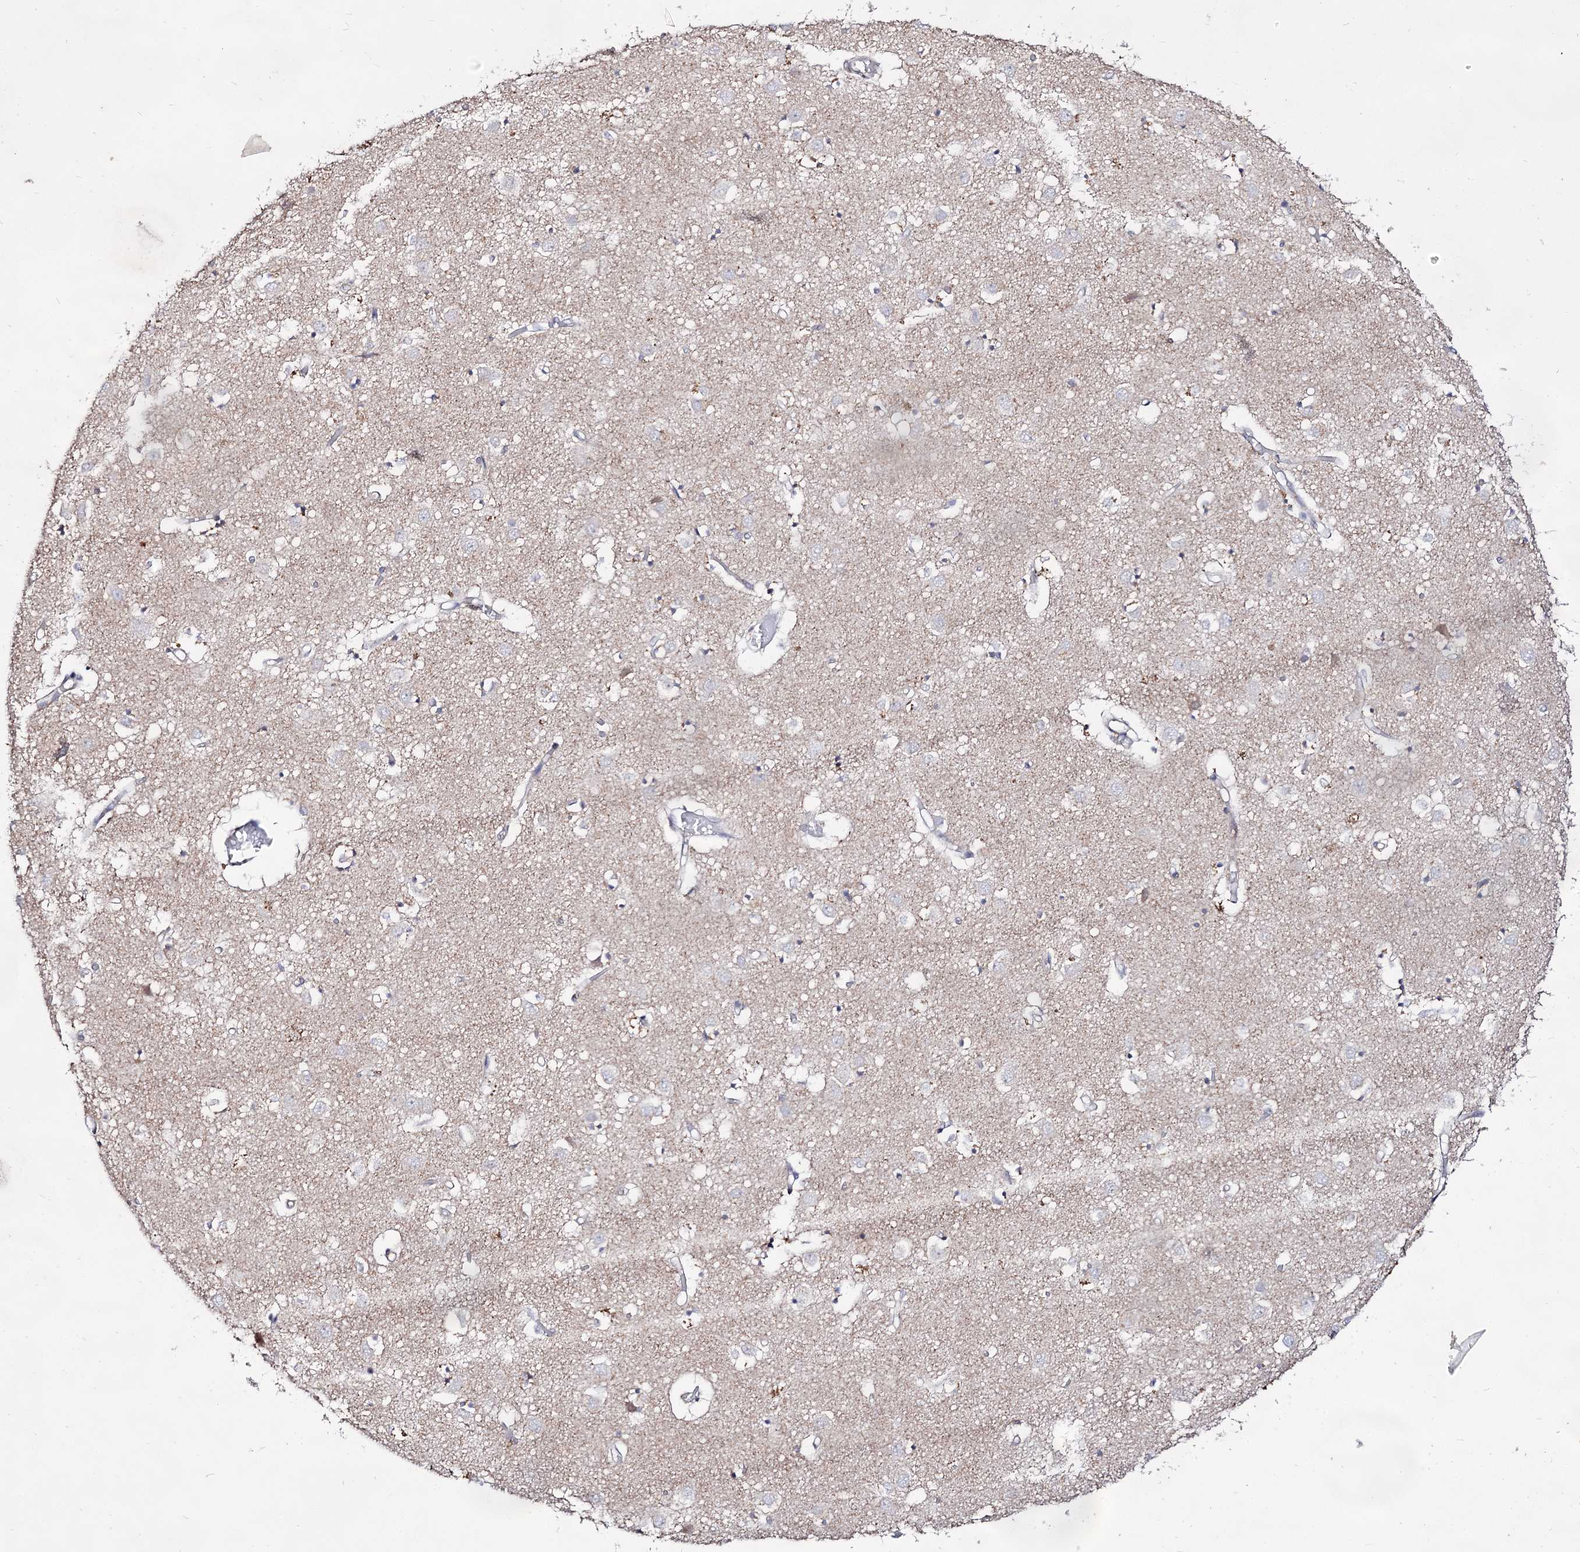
{"staining": {"intensity": "negative", "quantity": "none", "location": "none"}, "tissue": "caudate", "cell_type": "Glial cells", "image_type": "normal", "snomed": [{"axis": "morphology", "description": "Normal tissue, NOS"}, {"axis": "topography", "description": "Lateral ventricle wall"}], "caption": "High magnification brightfield microscopy of unremarkable caudate stained with DAB (brown) and counterstained with hematoxylin (blue): glial cells show no significant expression. (DAB (3,3'-diaminobenzidine) immunohistochemistry (IHC) visualized using brightfield microscopy, high magnification).", "gene": "ARFIP2", "patient": {"sex": "male", "age": 70}}